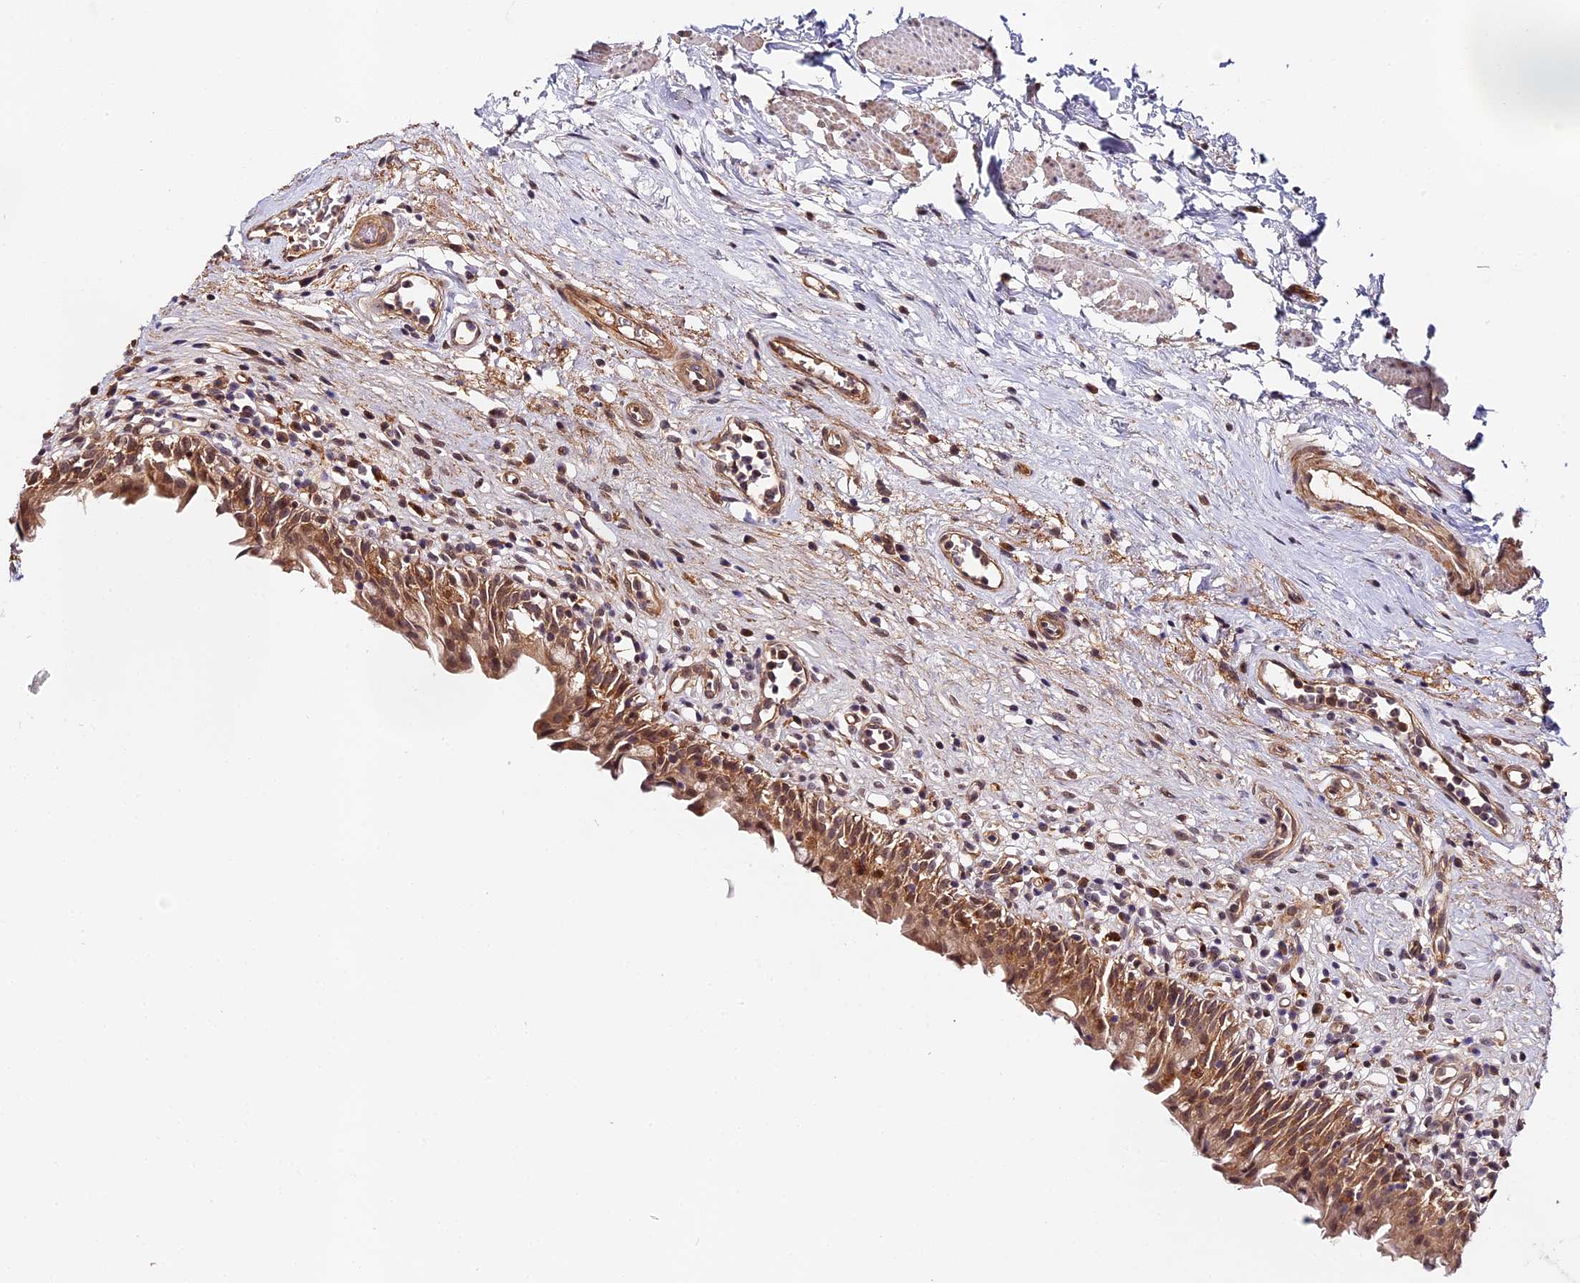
{"staining": {"intensity": "moderate", "quantity": ">75%", "location": "cytoplasmic/membranous,nuclear"}, "tissue": "urinary bladder", "cell_type": "Urothelial cells", "image_type": "normal", "snomed": [{"axis": "morphology", "description": "Normal tissue, NOS"}, {"axis": "morphology", "description": "Inflammation, NOS"}, {"axis": "topography", "description": "Urinary bladder"}], "caption": "An image of urinary bladder stained for a protein displays moderate cytoplasmic/membranous,nuclear brown staining in urothelial cells. The staining was performed using DAB, with brown indicating positive protein expression. Nuclei are stained blue with hematoxylin.", "gene": "IMPACT", "patient": {"sex": "male", "age": 63}}